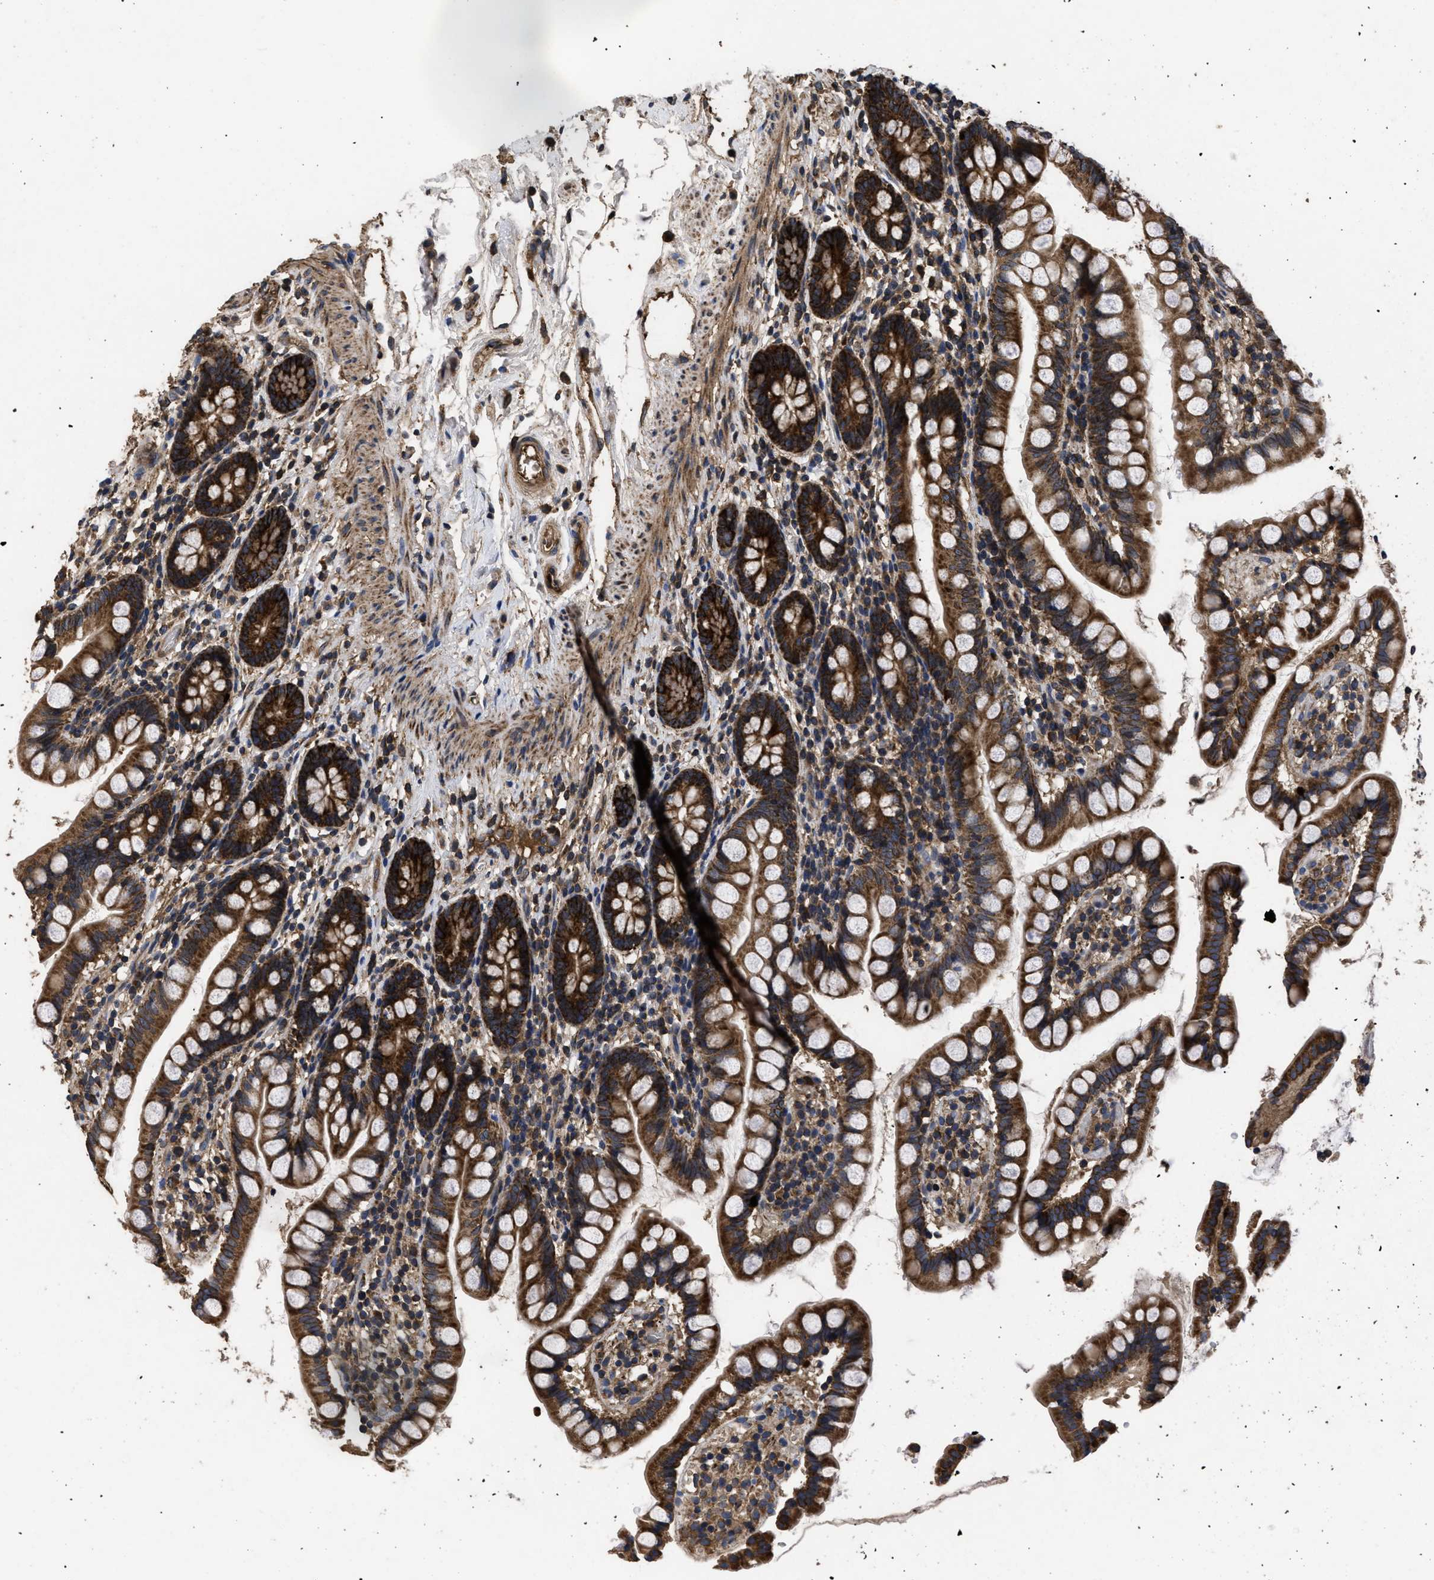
{"staining": {"intensity": "strong", "quantity": ">75%", "location": "cytoplasmic/membranous"}, "tissue": "small intestine", "cell_type": "Glandular cells", "image_type": "normal", "snomed": [{"axis": "morphology", "description": "Normal tissue, NOS"}, {"axis": "topography", "description": "Small intestine"}], "caption": "This image displays immunohistochemistry (IHC) staining of unremarkable human small intestine, with high strong cytoplasmic/membranous expression in approximately >75% of glandular cells.", "gene": "LRRC3", "patient": {"sex": "female", "age": 84}}